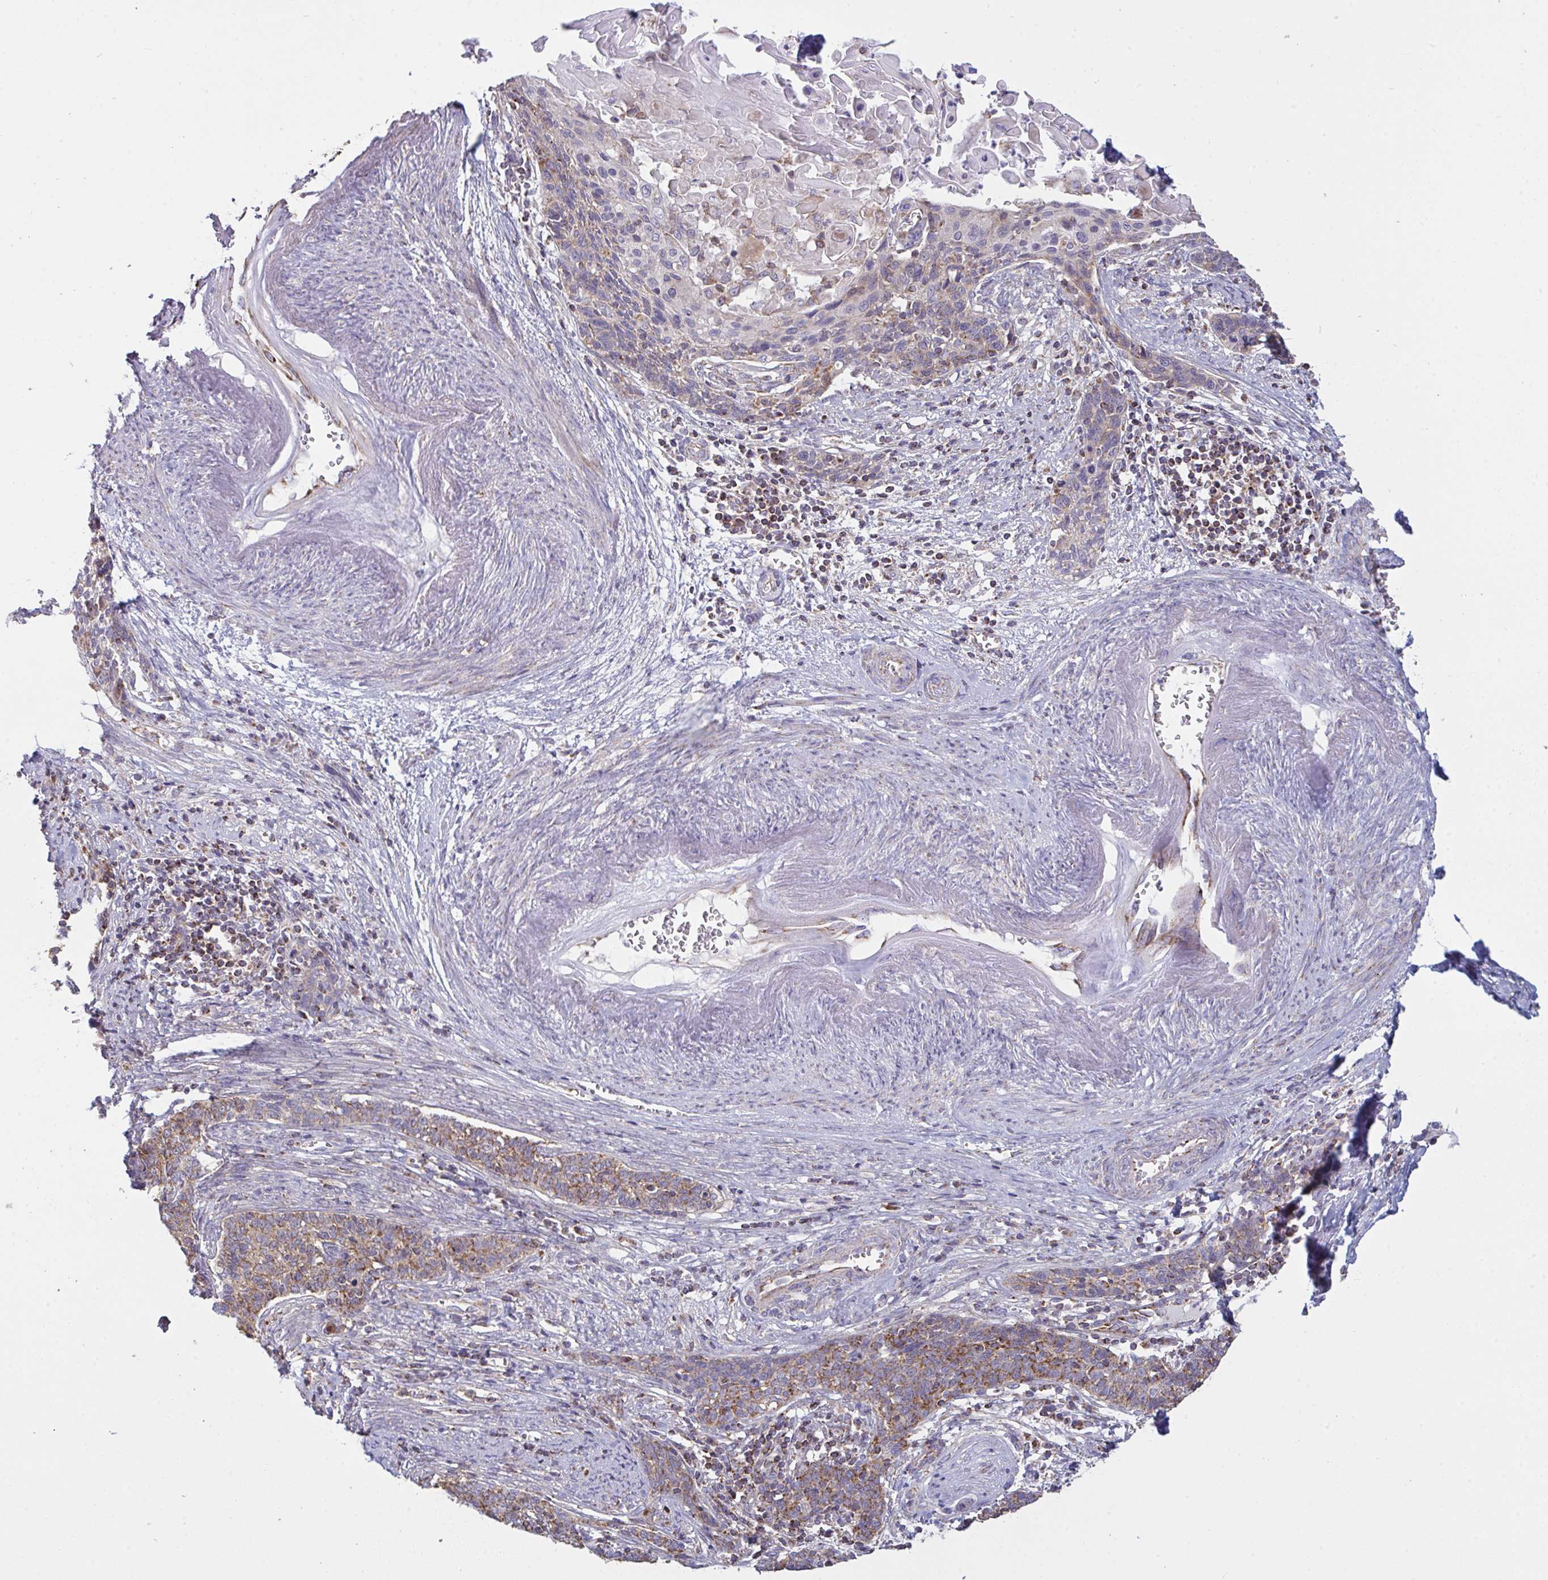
{"staining": {"intensity": "moderate", "quantity": "<25%", "location": "cytoplasmic/membranous"}, "tissue": "cervical cancer", "cell_type": "Tumor cells", "image_type": "cancer", "snomed": [{"axis": "morphology", "description": "Squamous cell carcinoma, NOS"}, {"axis": "topography", "description": "Cervix"}], "caption": "Immunohistochemistry (IHC) histopathology image of neoplastic tissue: cervical squamous cell carcinoma stained using immunohistochemistry (IHC) demonstrates low levels of moderate protein expression localized specifically in the cytoplasmic/membranous of tumor cells, appearing as a cytoplasmic/membranous brown color.", "gene": "MICOS10", "patient": {"sex": "female", "age": 39}}